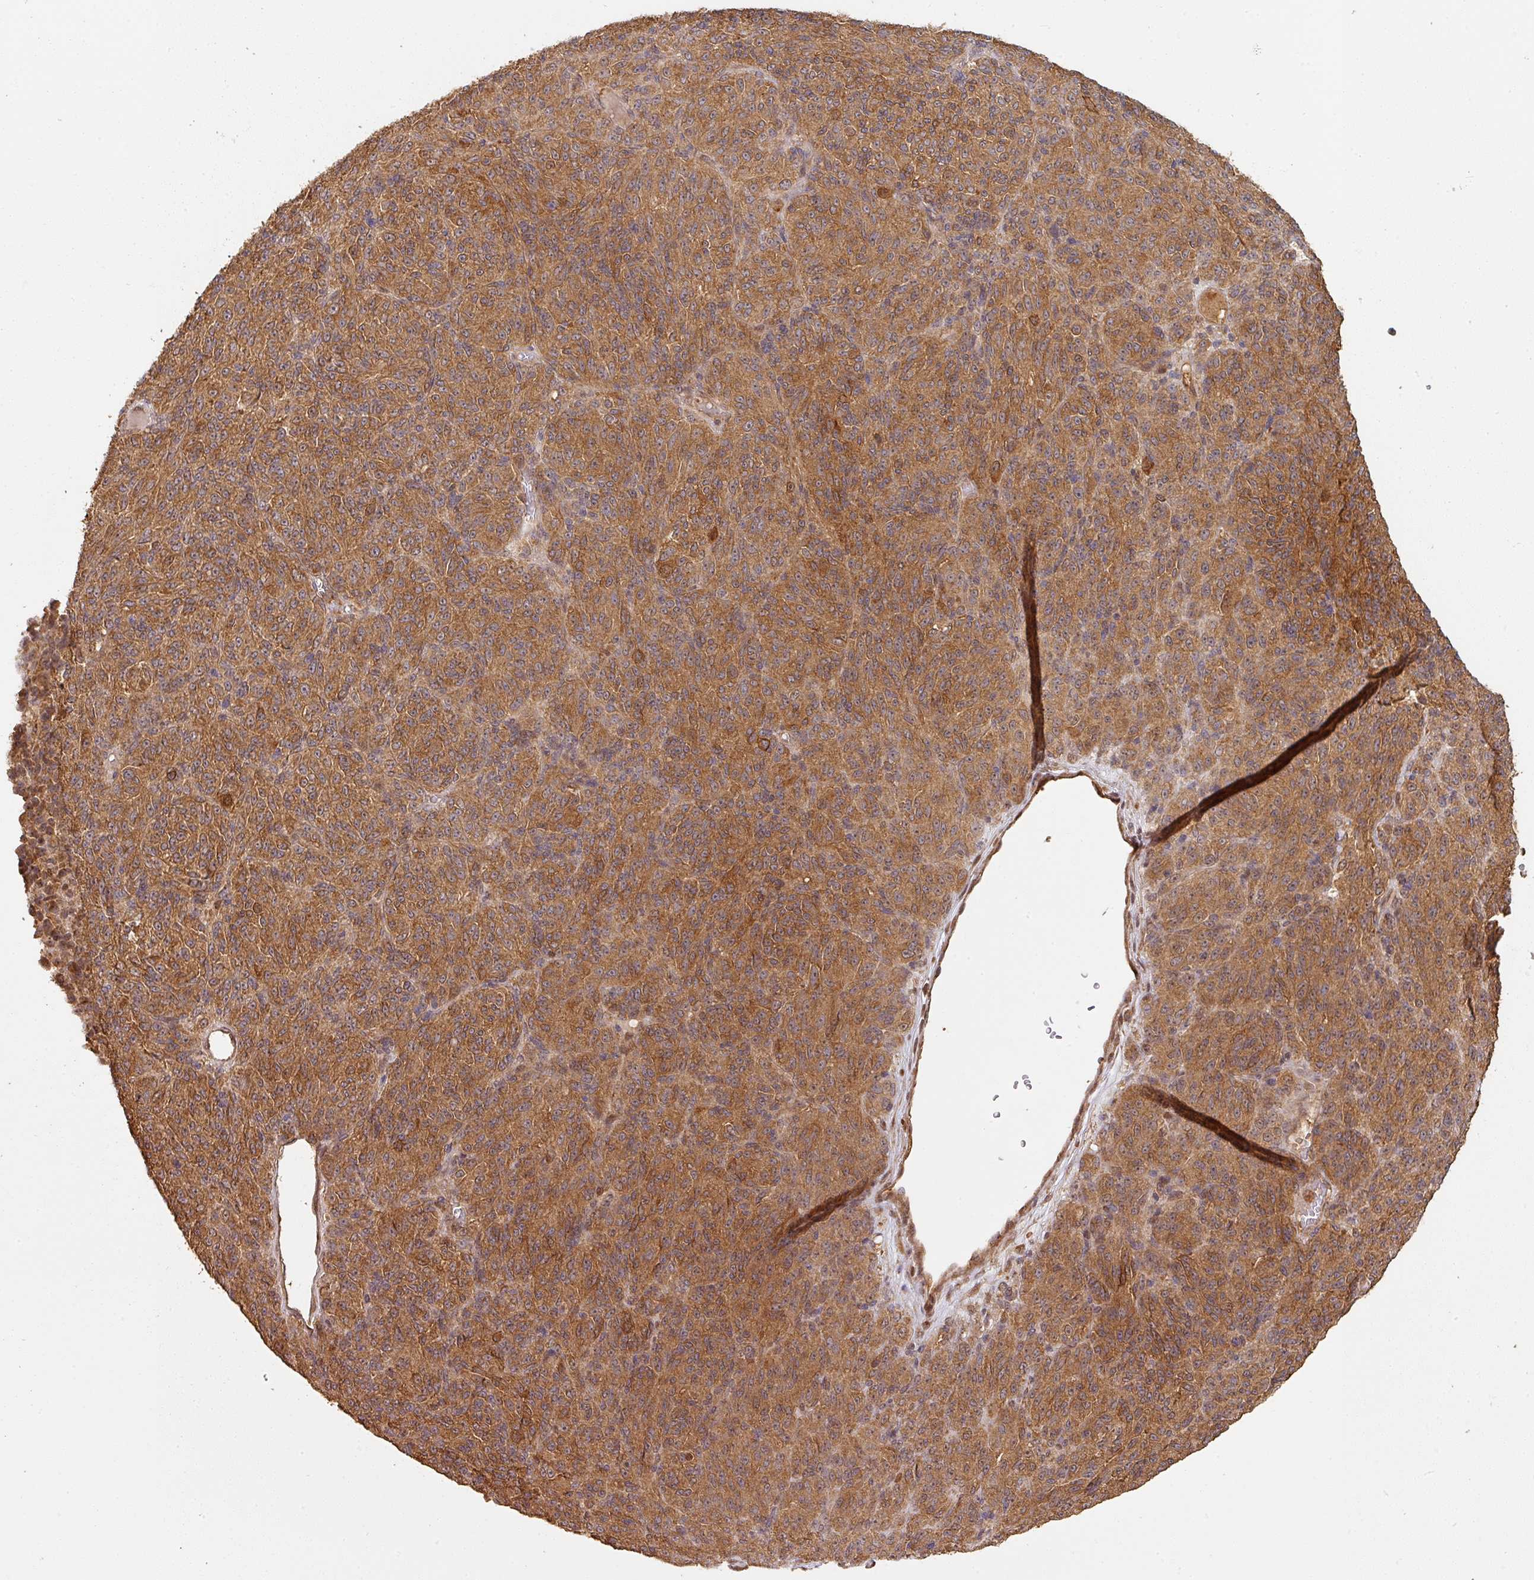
{"staining": {"intensity": "moderate", "quantity": ">75%", "location": "cytoplasmic/membranous,nuclear"}, "tissue": "melanoma", "cell_type": "Tumor cells", "image_type": "cancer", "snomed": [{"axis": "morphology", "description": "Malignant melanoma, Metastatic site"}, {"axis": "topography", "description": "Brain"}], "caption": "Human malignant melanoma (metastatic site) stained with a protein marker reveals moderate staining in tumor cells.", "gene": "ZNF322", "patient": {"sex": "female", "age": 56}}